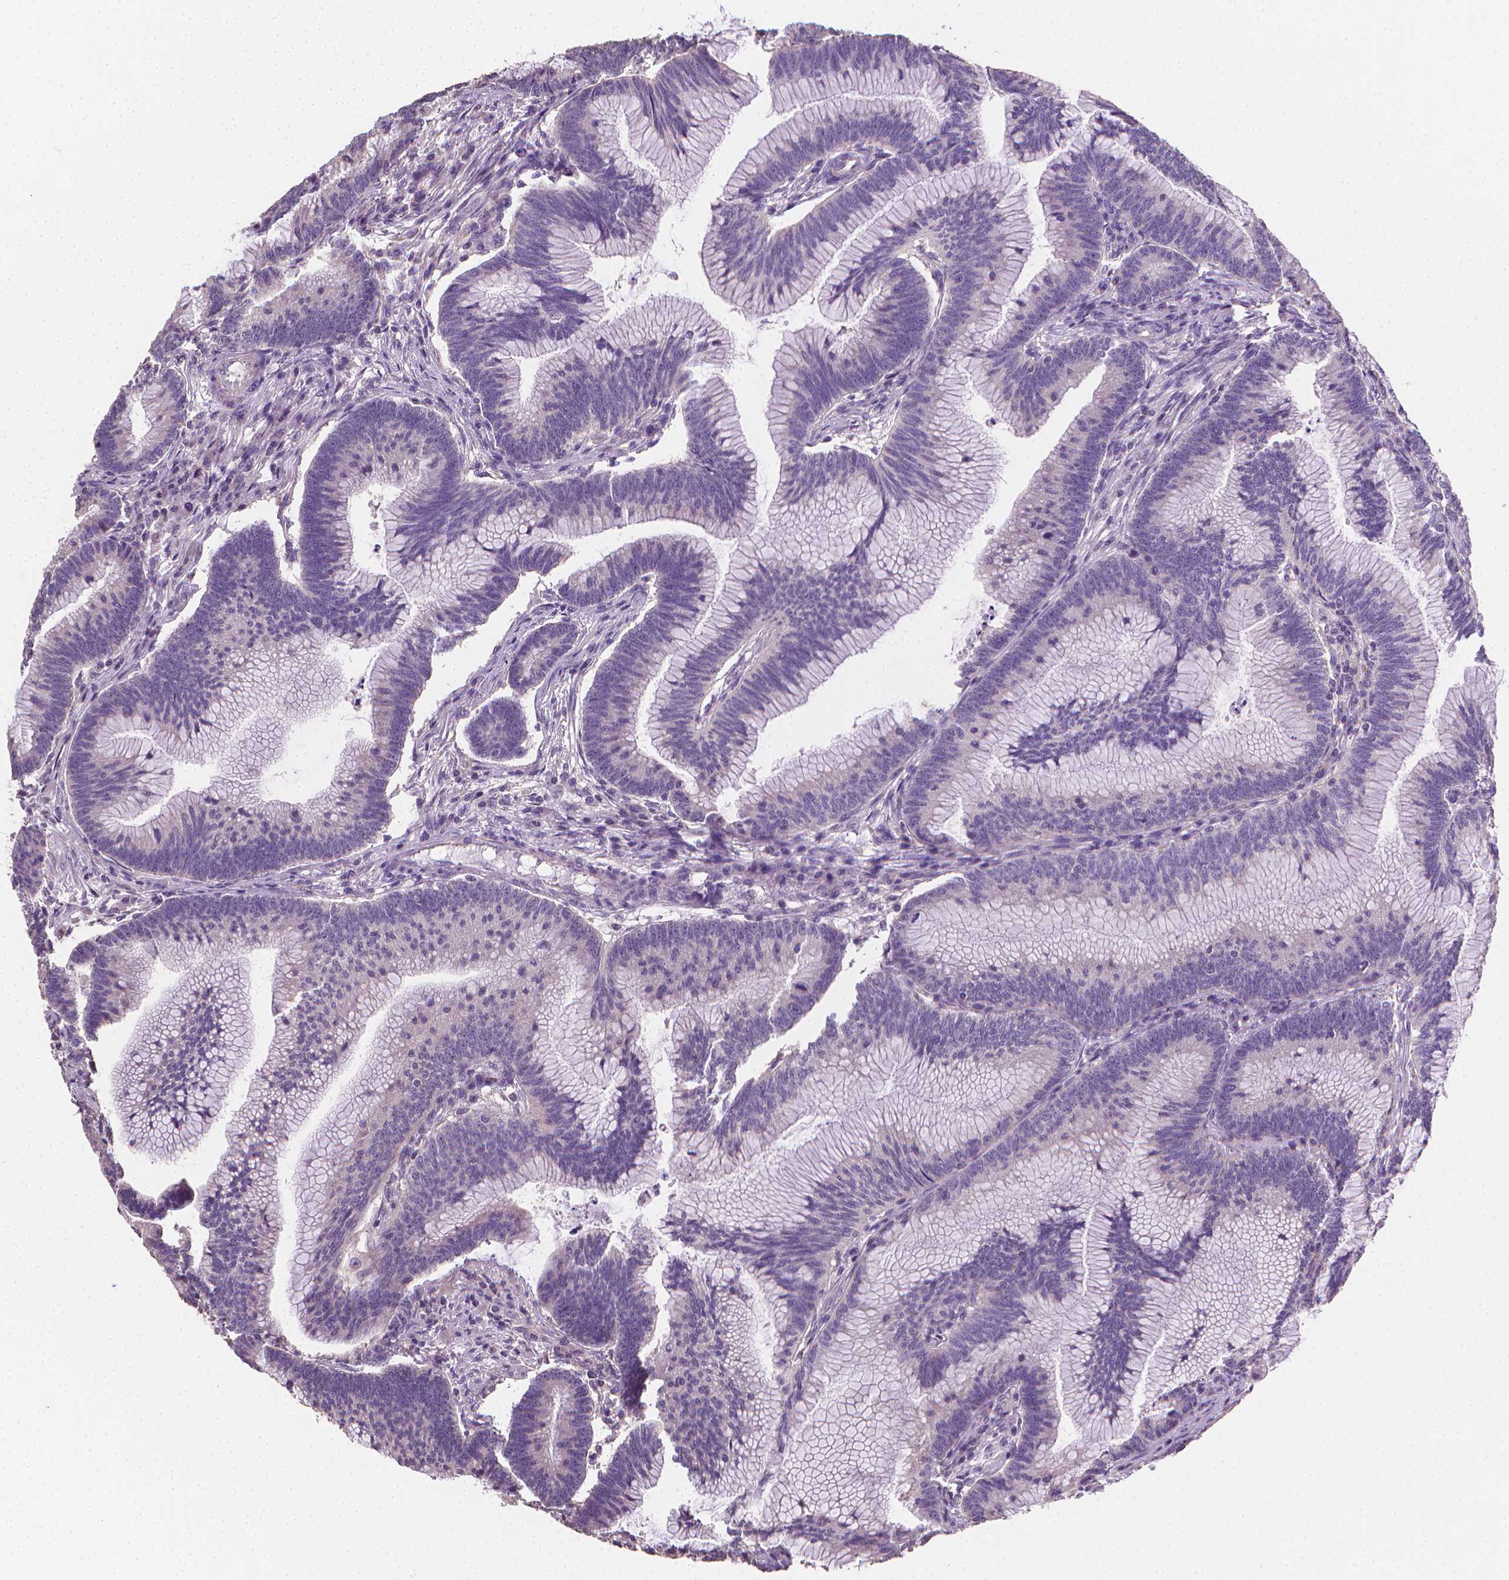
{"staining": {"intensity": "negative", "quantity": "none", "location": "none"}, "tissue": "colorectal cancer", "cell_type": "Tumor cells", "image_type": "cancer", "snomed": [{"axis": "morphology", "description": "Adenocarcinoma, NOS"}, {"axis": "topography", "description": "Colon"}], "caption": "Immunohistochemistry (IHC) micrograph of neoplastic tissue: colorectal adenocarcinoma stained with DAB exhibits no significant protein expression in tumor cells. (DAB (3,3'-diaminobenzidine) IHC, high magnification).", "gene": "CATIP", "patient": {"sex": "female", "age": 78}}